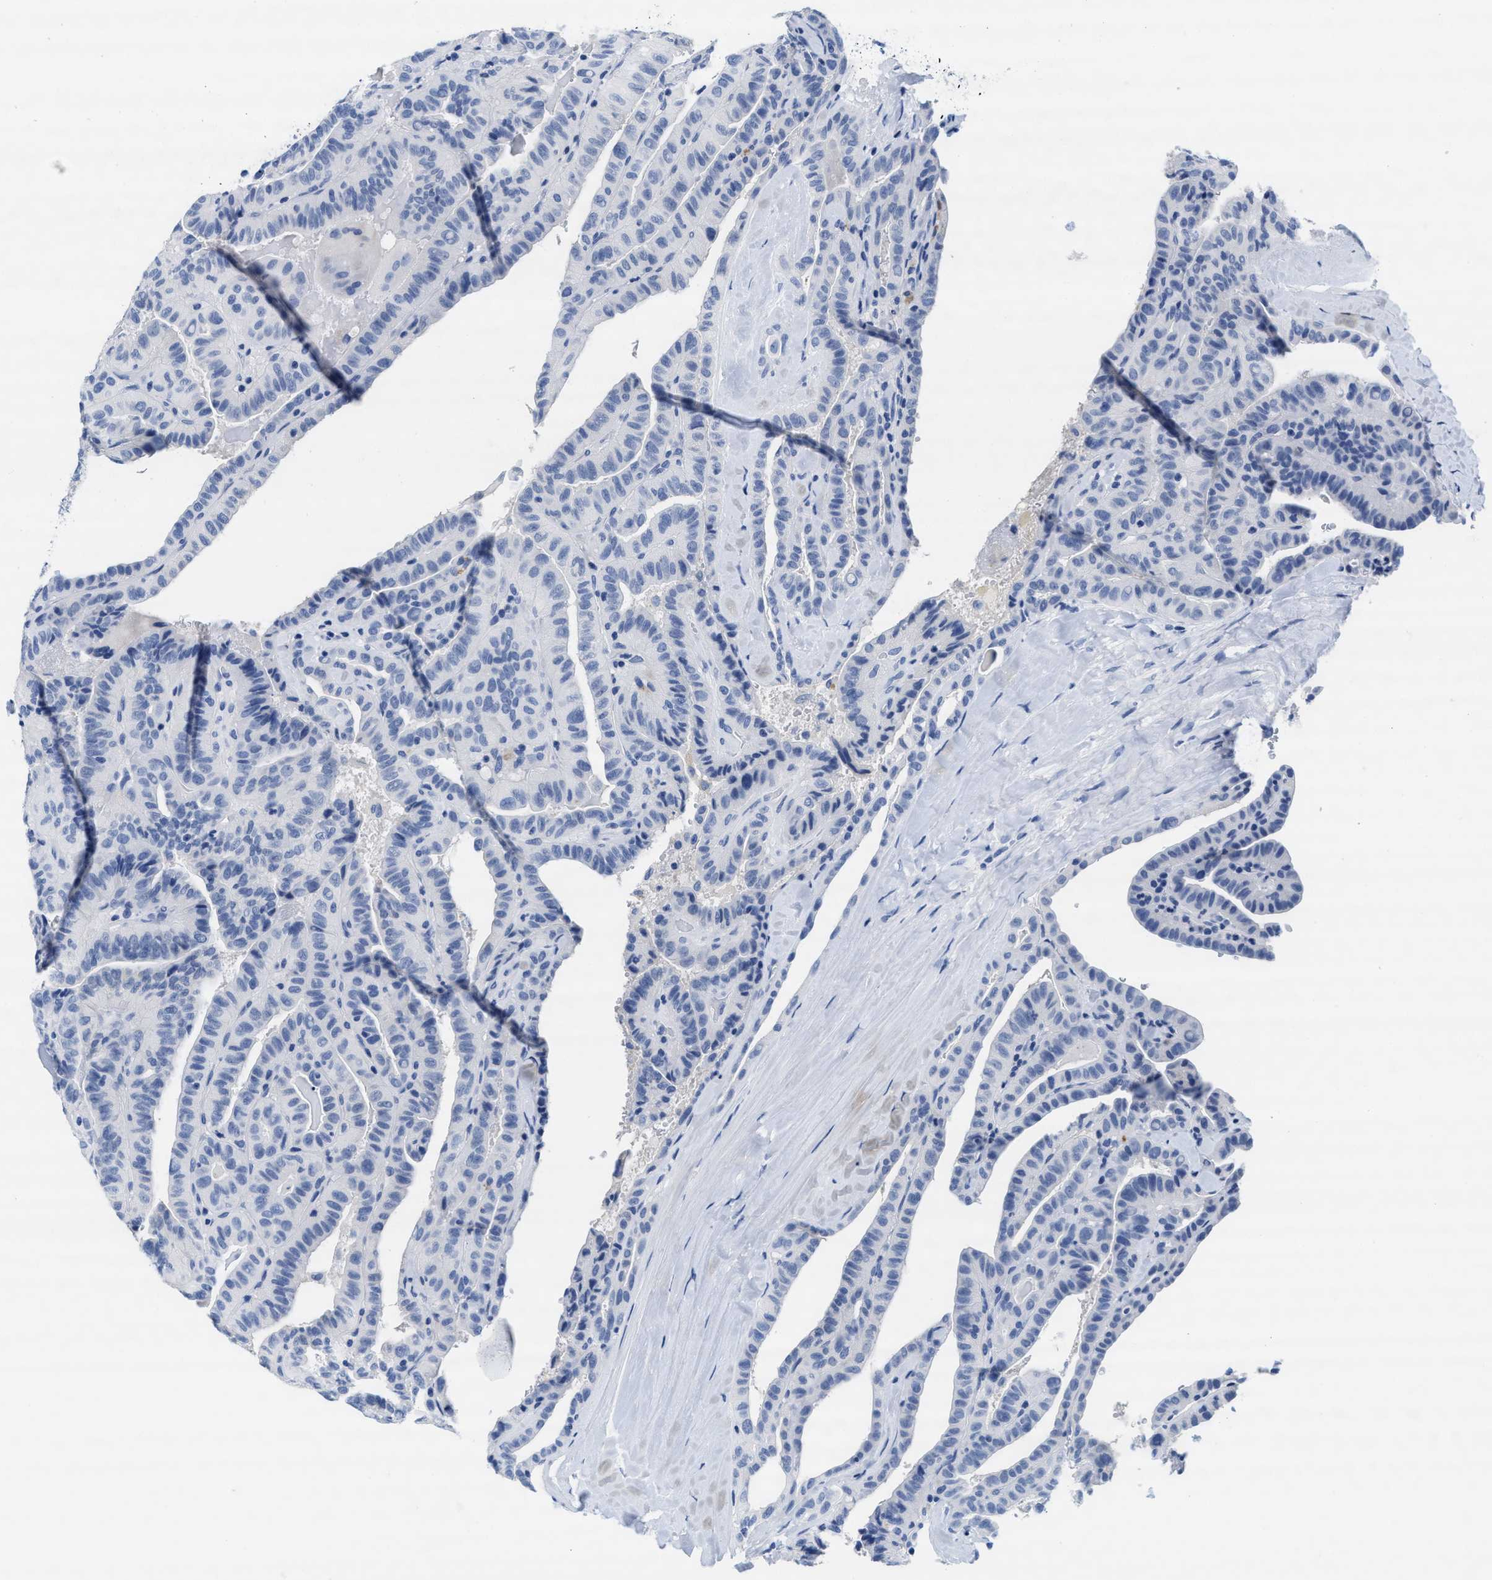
{"staining": {"intensity": "negative", "quantity": "none", "location": "none"}, "tissue": "thyroid cancer", "cell_type": "Tumor cells", "image_type": "cancer", "snomed": [{"axis": "morphology", "description": "Papillary adenocarcinoma, NOS"}, {"axis": "topography", "description": "Thyroid gland"}], "caption": "Tumor cells show no significant protein staining in papillary adenocarcinoma (thyroid).", "gene": "TTC3", "patient": {"sex": "male", "age": 77}}